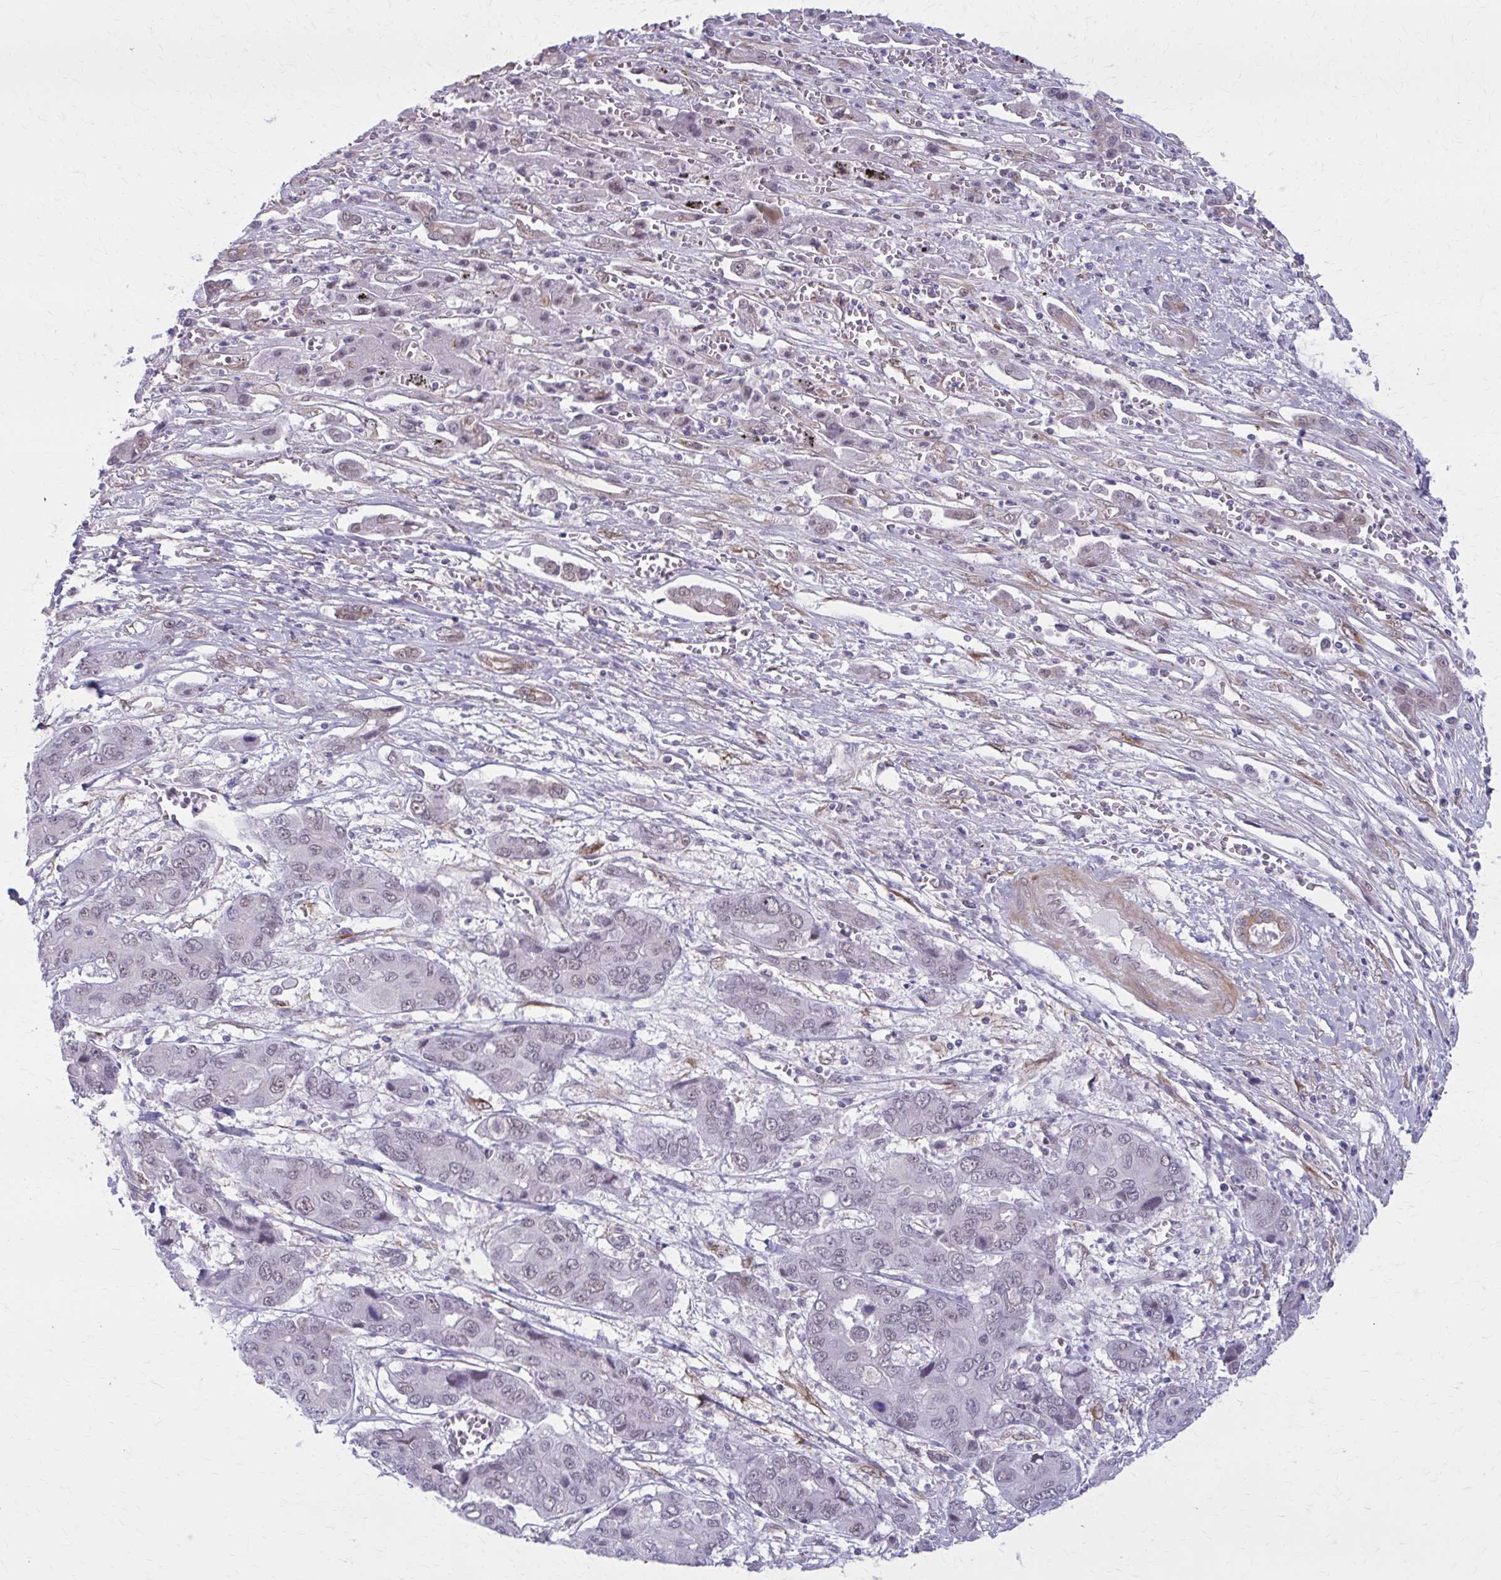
{"staining": {"intensity": "negative", "quantity": "none", "location": "none"}, "tissue": "liver cancer", "cell_type": "Tumor cells", "image_type": "cancer", "snomed": [{"axis": "morphology", "description": "Cholangiocarcinoma"}, {"axis": "topography", "description": "Liver"}], "caption": "There is no significant positivity in tumor cells of liver cholangiocarcinoma.", "gene": "NUMBL", "patient": {"sex": "male", "age": 67}}